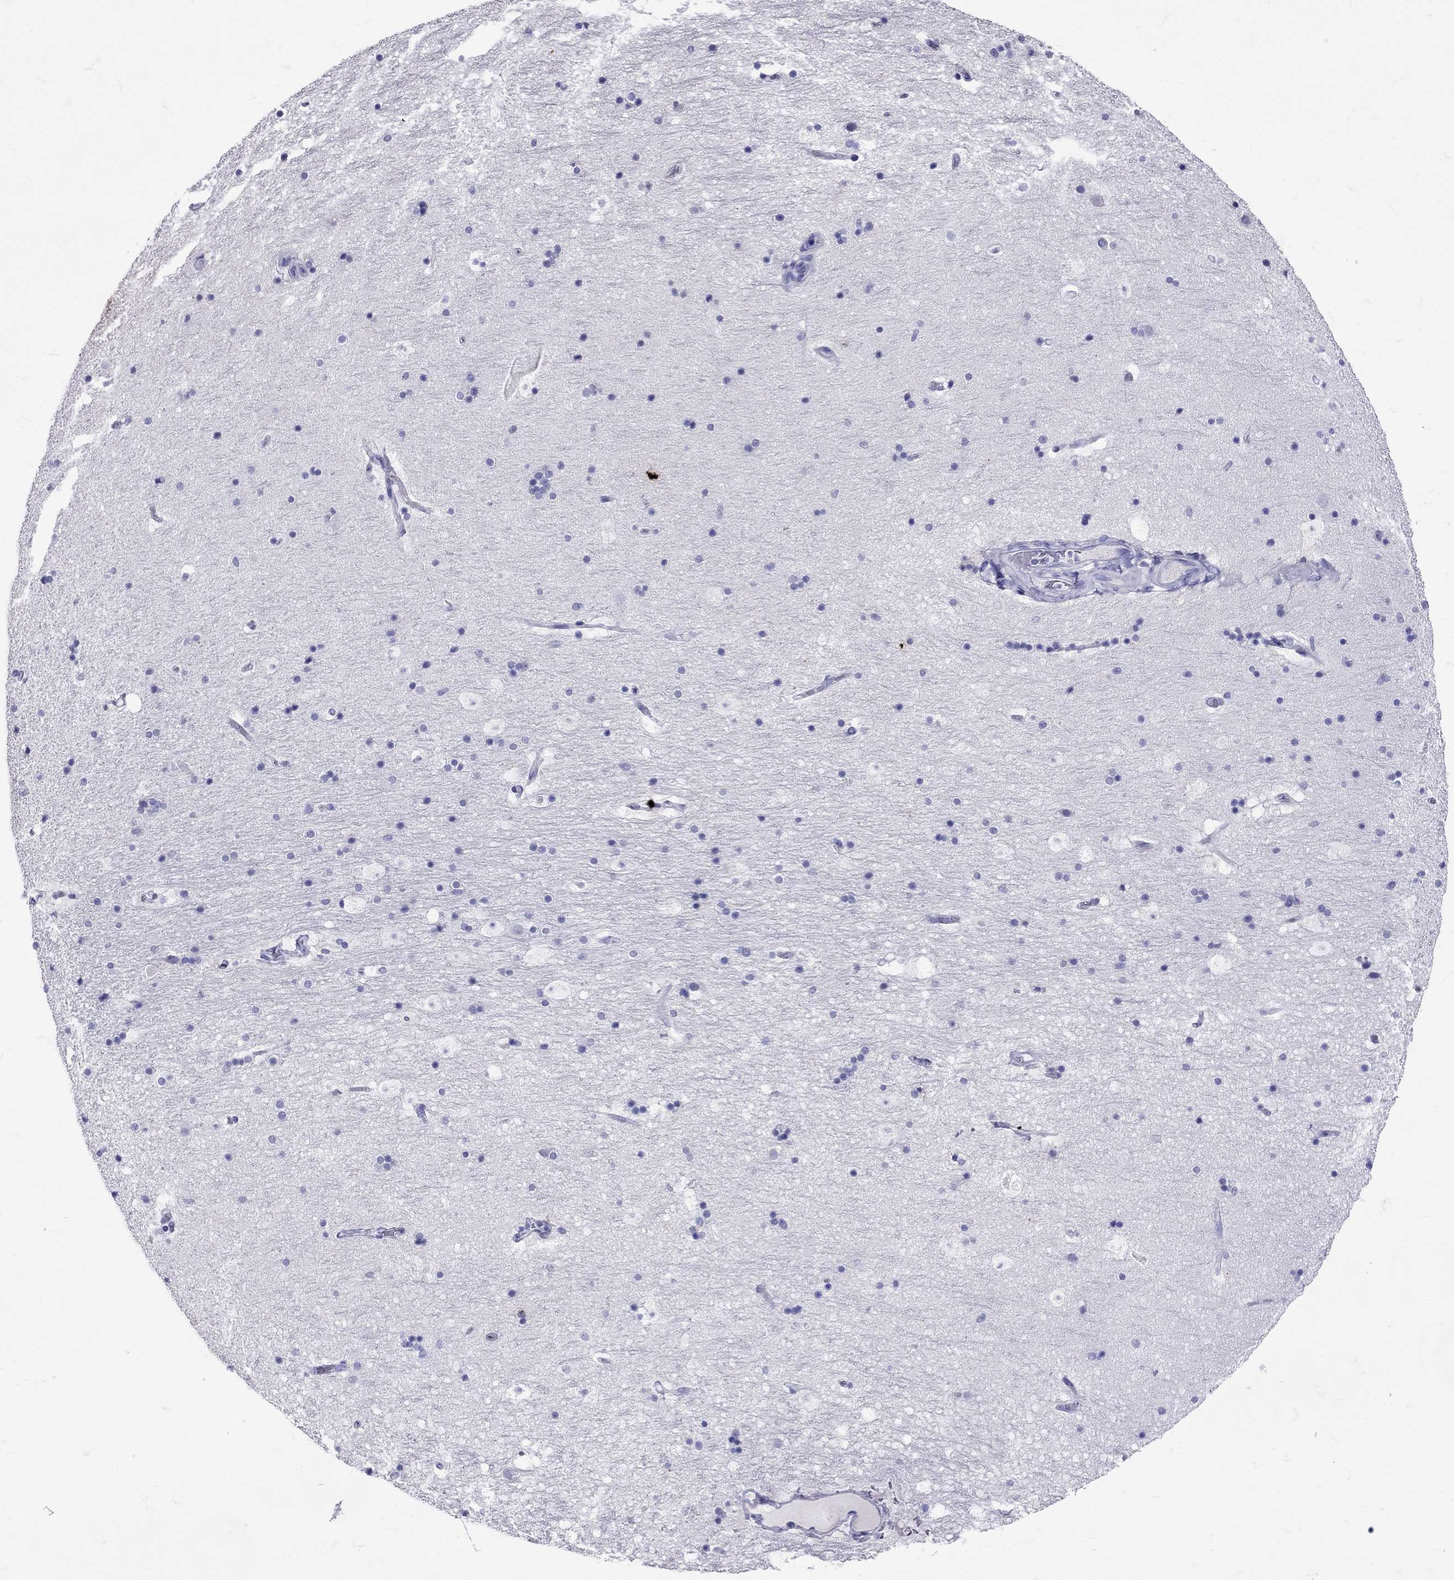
{"staining": {"intensity": "negative", "quantity": "none", "location": "none"}, "tissue": "hippocampus", "cell_type": "Glial cells", "image_type": "normal", "snomed": [{"axis": "morphology", "description": "Normal tissue, NOS"}, {"axis": "topography", "description": "Hippocampus"}], "caption": "An image of hippocampus stained for a protein reveals no brown staining in glial cells.", "gene": "AVP", "patient": {"sex": "male", "age": 51}}